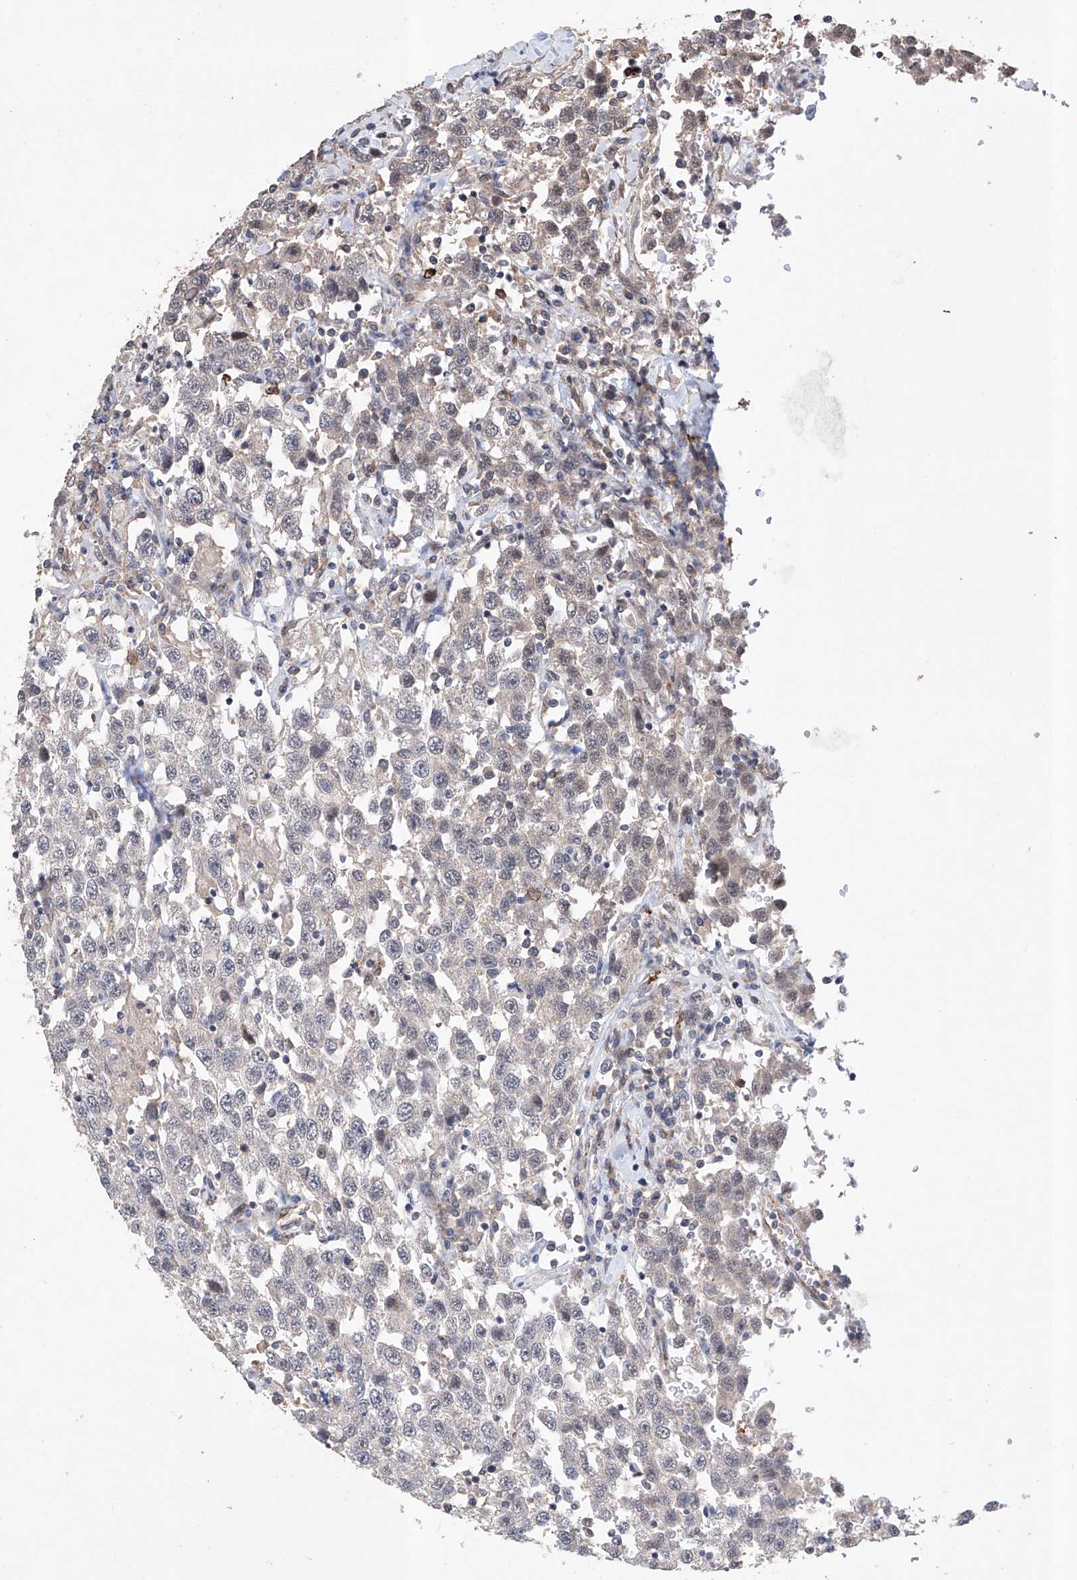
{"staining": {"intensity": "weak", "quantity": "<25%", "location": "nuclear"}, "tissue": "testis cancer", "cell_type": "Tumor cells", "image_type": "cancer", "snomed": [{"axis": "morphology", "description": "Seminoma, NOS"}, {"axis": "topography", "description": "Testis"}], "caption": "Immunohistochemistry (IHC) histopathology image of neoplastic tissue: seminoma (testis) stained with DAB (3,3'-diaminobenzidine) reveals no significant protein staining in tumor cells.", "gene": "AFG1L", "patient": {"sex": "male", "age": 41}}